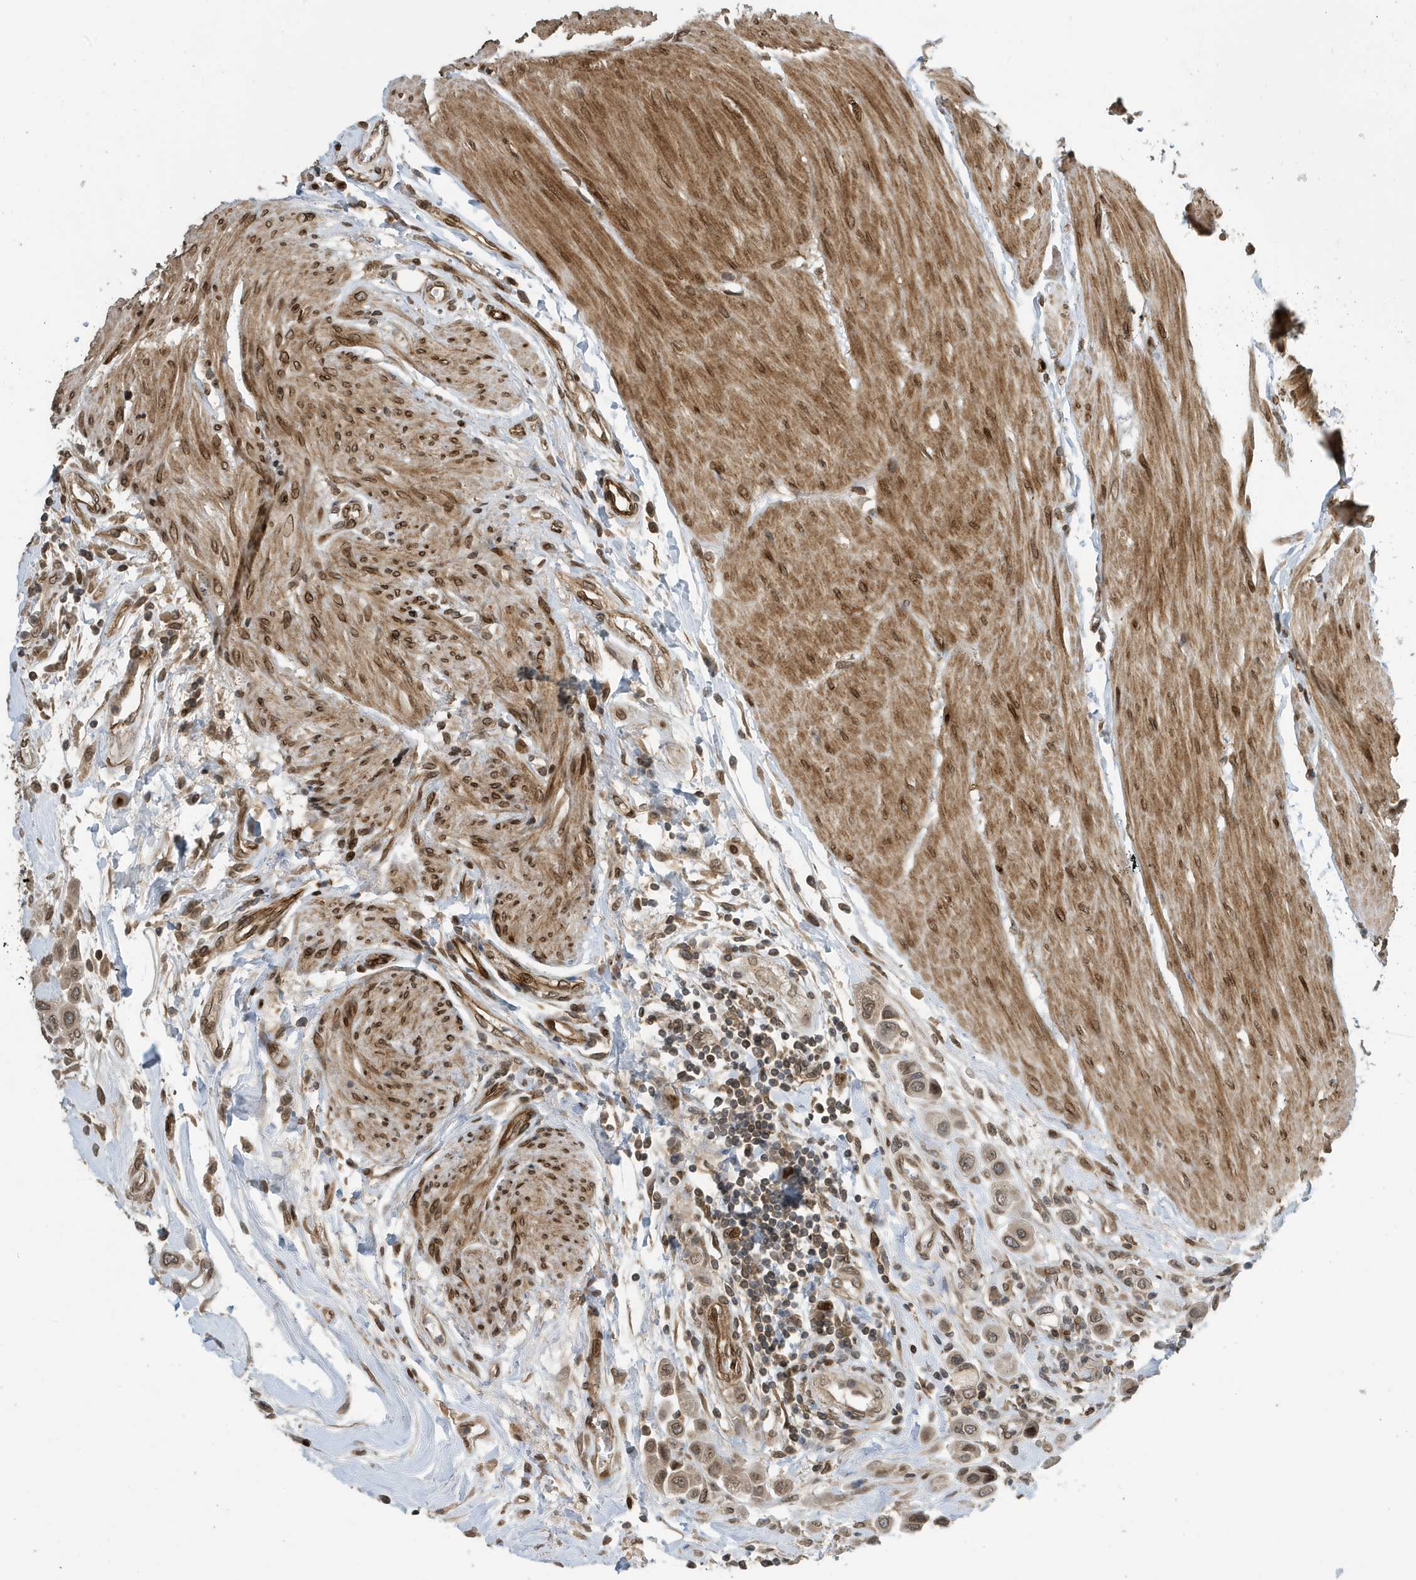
{"staining": {"intensity": "weak", "quantity": ">75%", "location": "nuclear"}, "tissue": "urothelial cancer", "cell_type": "Tumor cells", "image_type": "cancer", "snomed": [{"axis": "morphology", "description": "Urothelial carcinoma, High grade"}, {"axis": "topography", "description": "Urinary bladder"}], "caption": "This image demonstrates urothelial cancer stained with immunohistochemistry to label a protein in brown. The nuclear of tumor cells show weak positivity for the protein. Nuclei are counter-stained blue.", "gene": "DUSP18", "patient": {"sex": "male", "age": 50}}